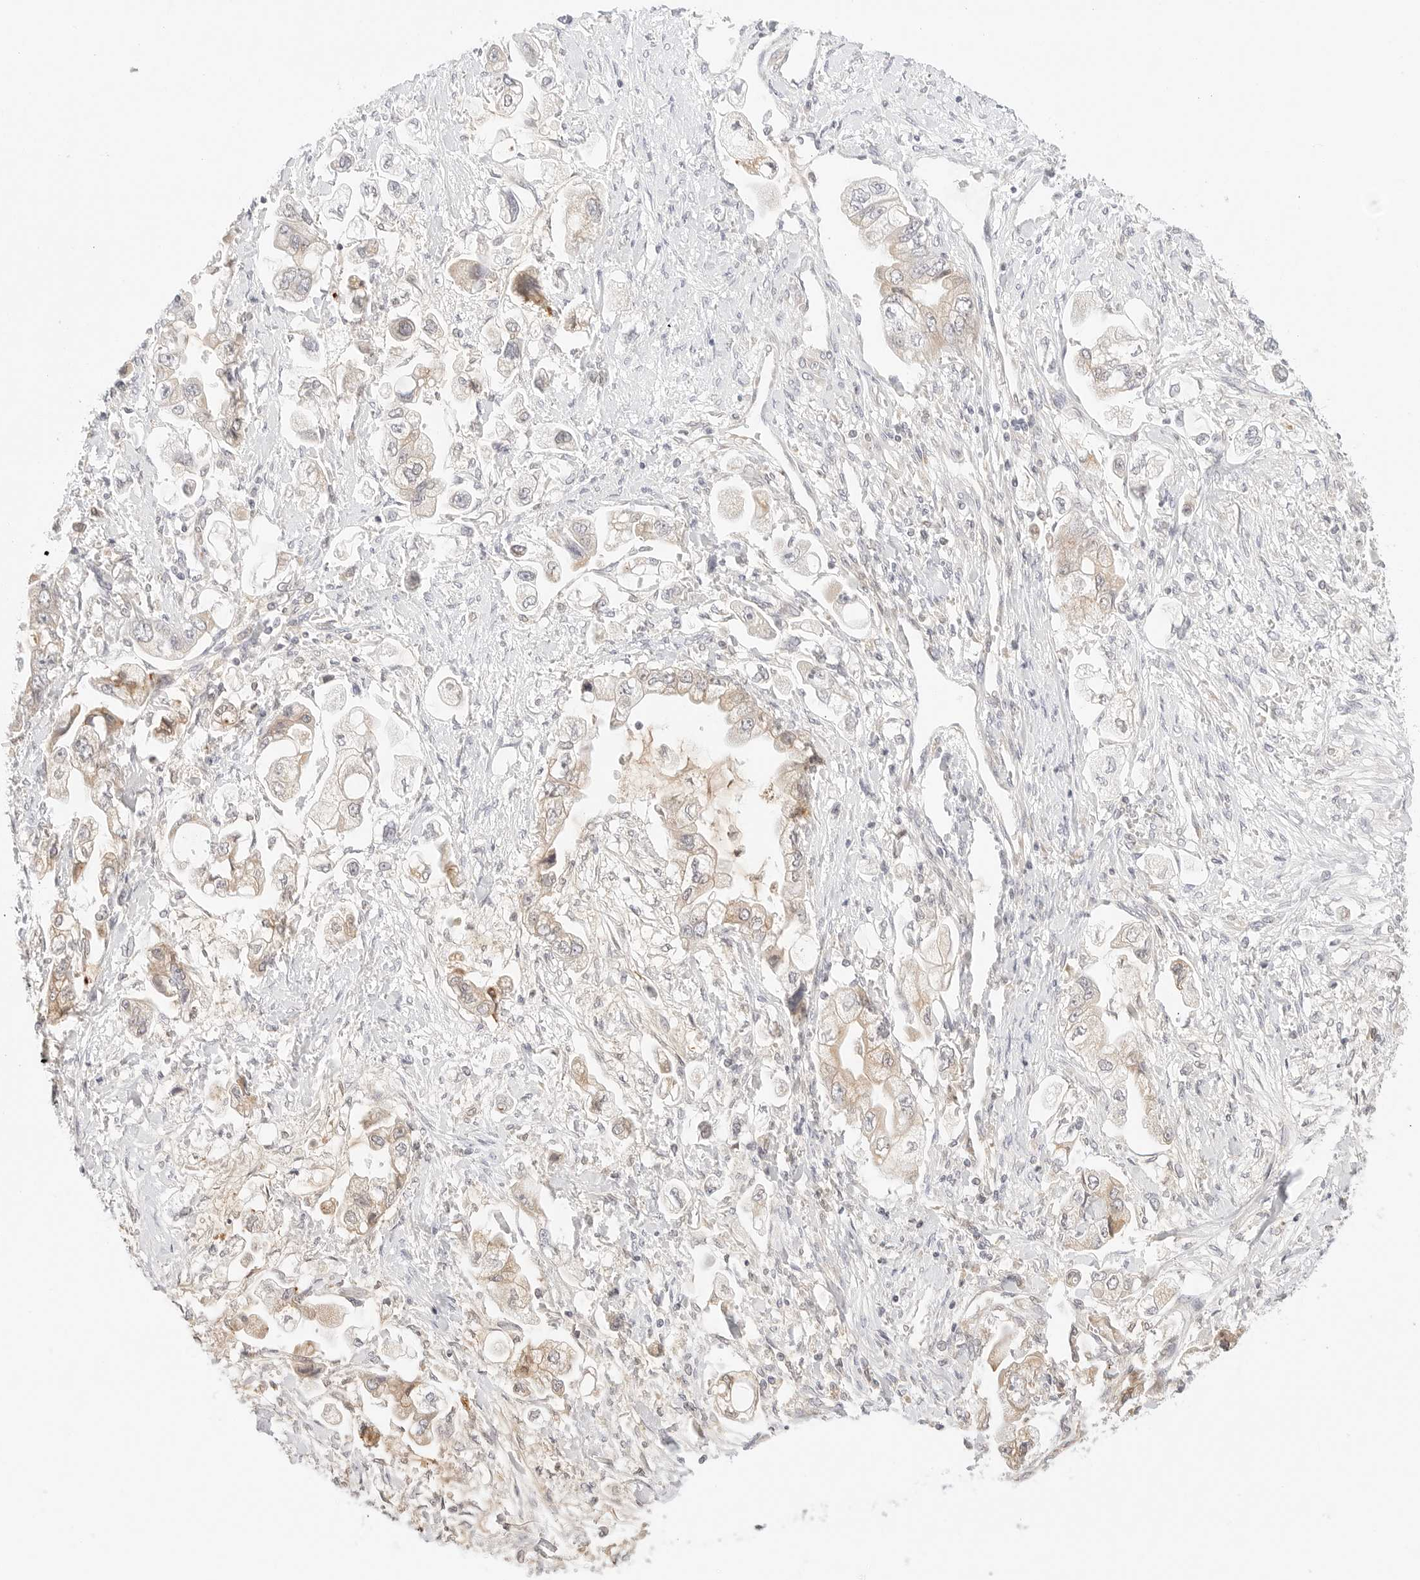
{"staining": {"intensity": "moderate", "quantity": "<25%", "location": "cytoplasmic/membranous"}, "tissue": "stomach cancer", "cell_type": "Tumor cells", "image_type": "cancer", "snomed": [{"axis": "morphology", "description": "Adenocarcinoma, NOS"}, {"axis": "topography", "description": "Stomach"}], "caption": "Moderate cytoplasmic/membranous expression for a protein is present in about <25% of tumor cells of stomach cancer (adenocarcinoma) using immunohistochemistry.", "gene": "ERO1B", "patient": {"sex": "male", "age": 62}}